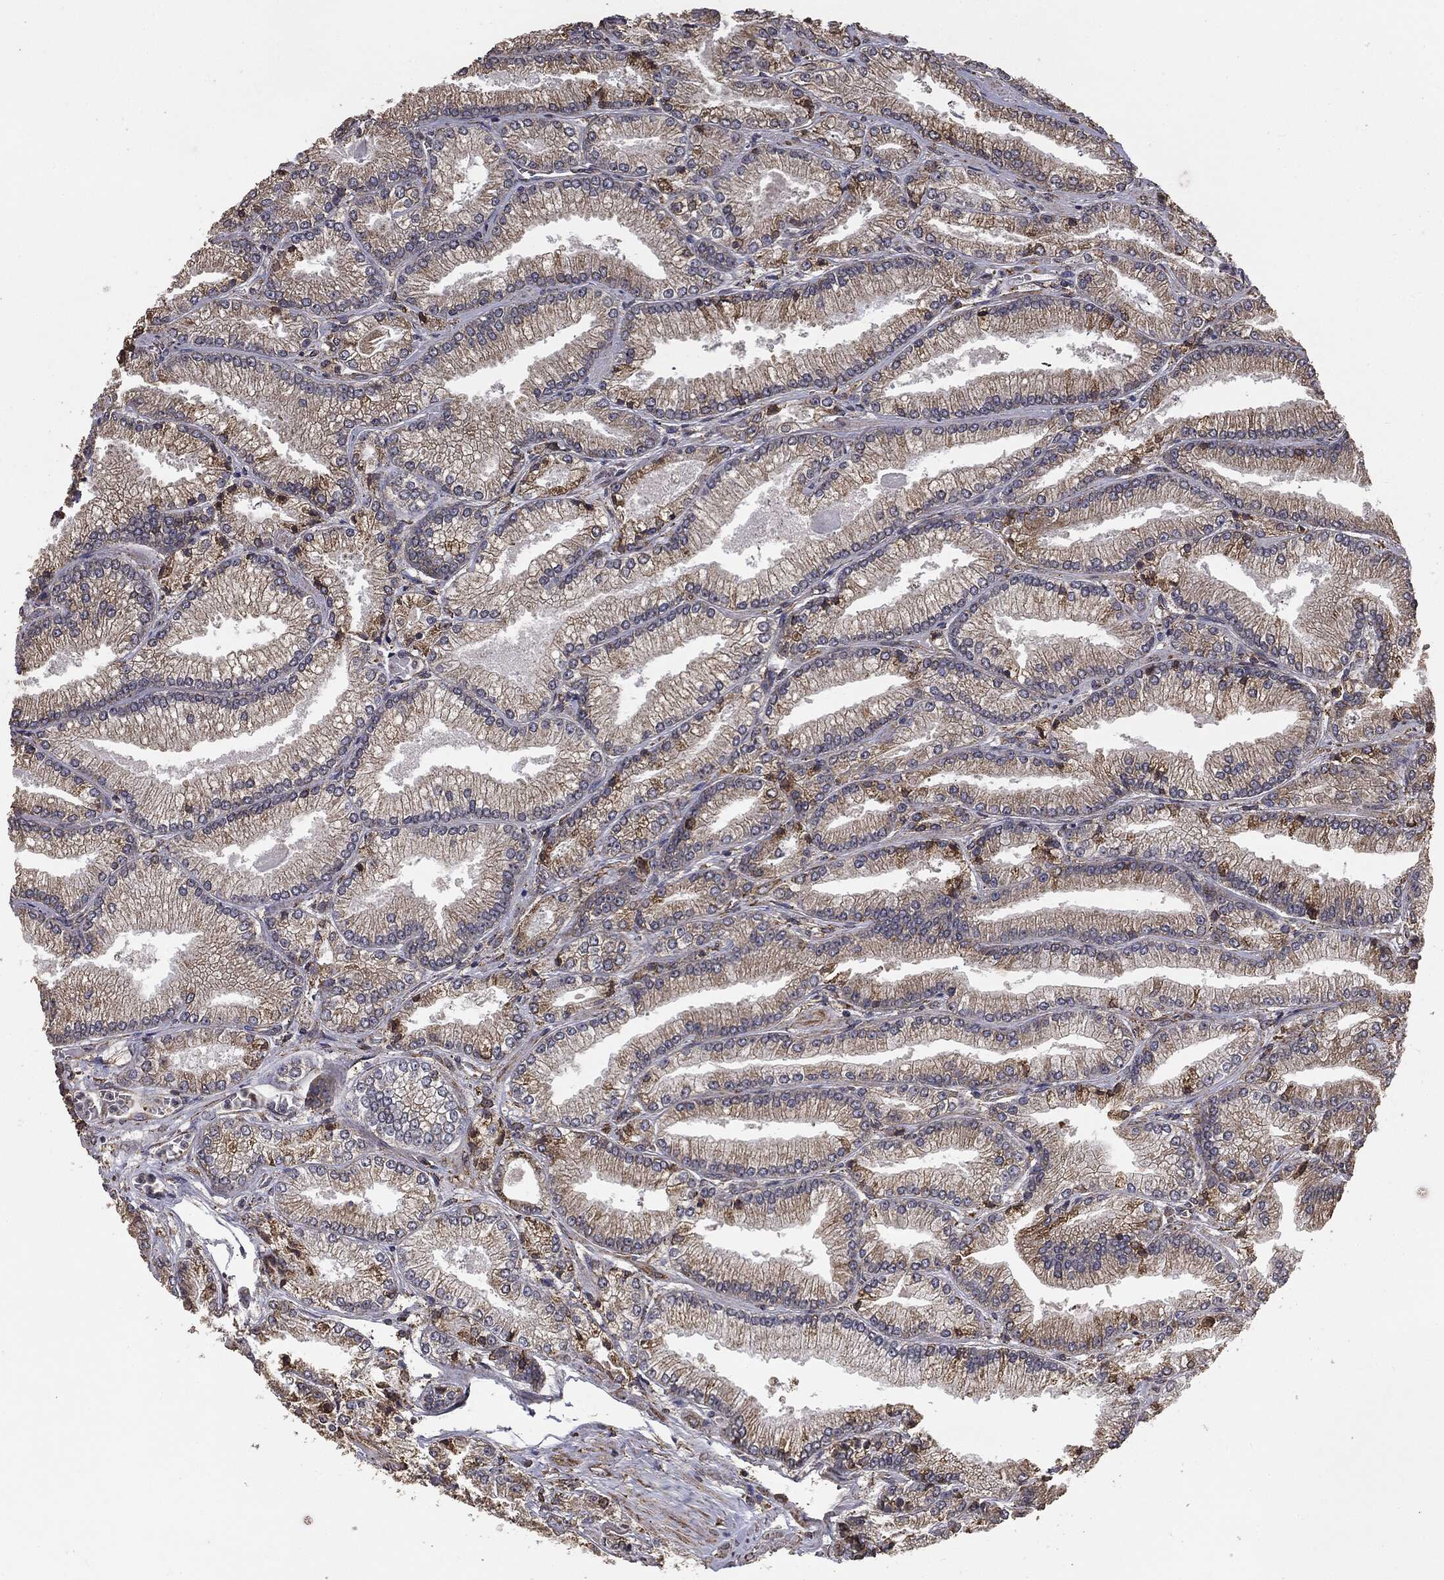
{"staining": {"intensity": "negative", "quantity": "none", "location": "none"}, "tissue": "prostate cancer", "cell_type": "Tumor cells", "image_type": "cancer", "snomed": [{"axis": "morphology", "description": "Adenocarcinoma, Low grade"}, {"axis": "topography", "description": "Prostate"}], "caption": "Tumor cells show no significant expression in adenocarcinoma (low-grade) (prostate).", "gene": "MTOR", "patient": {"sex": "male", "age": 67}}